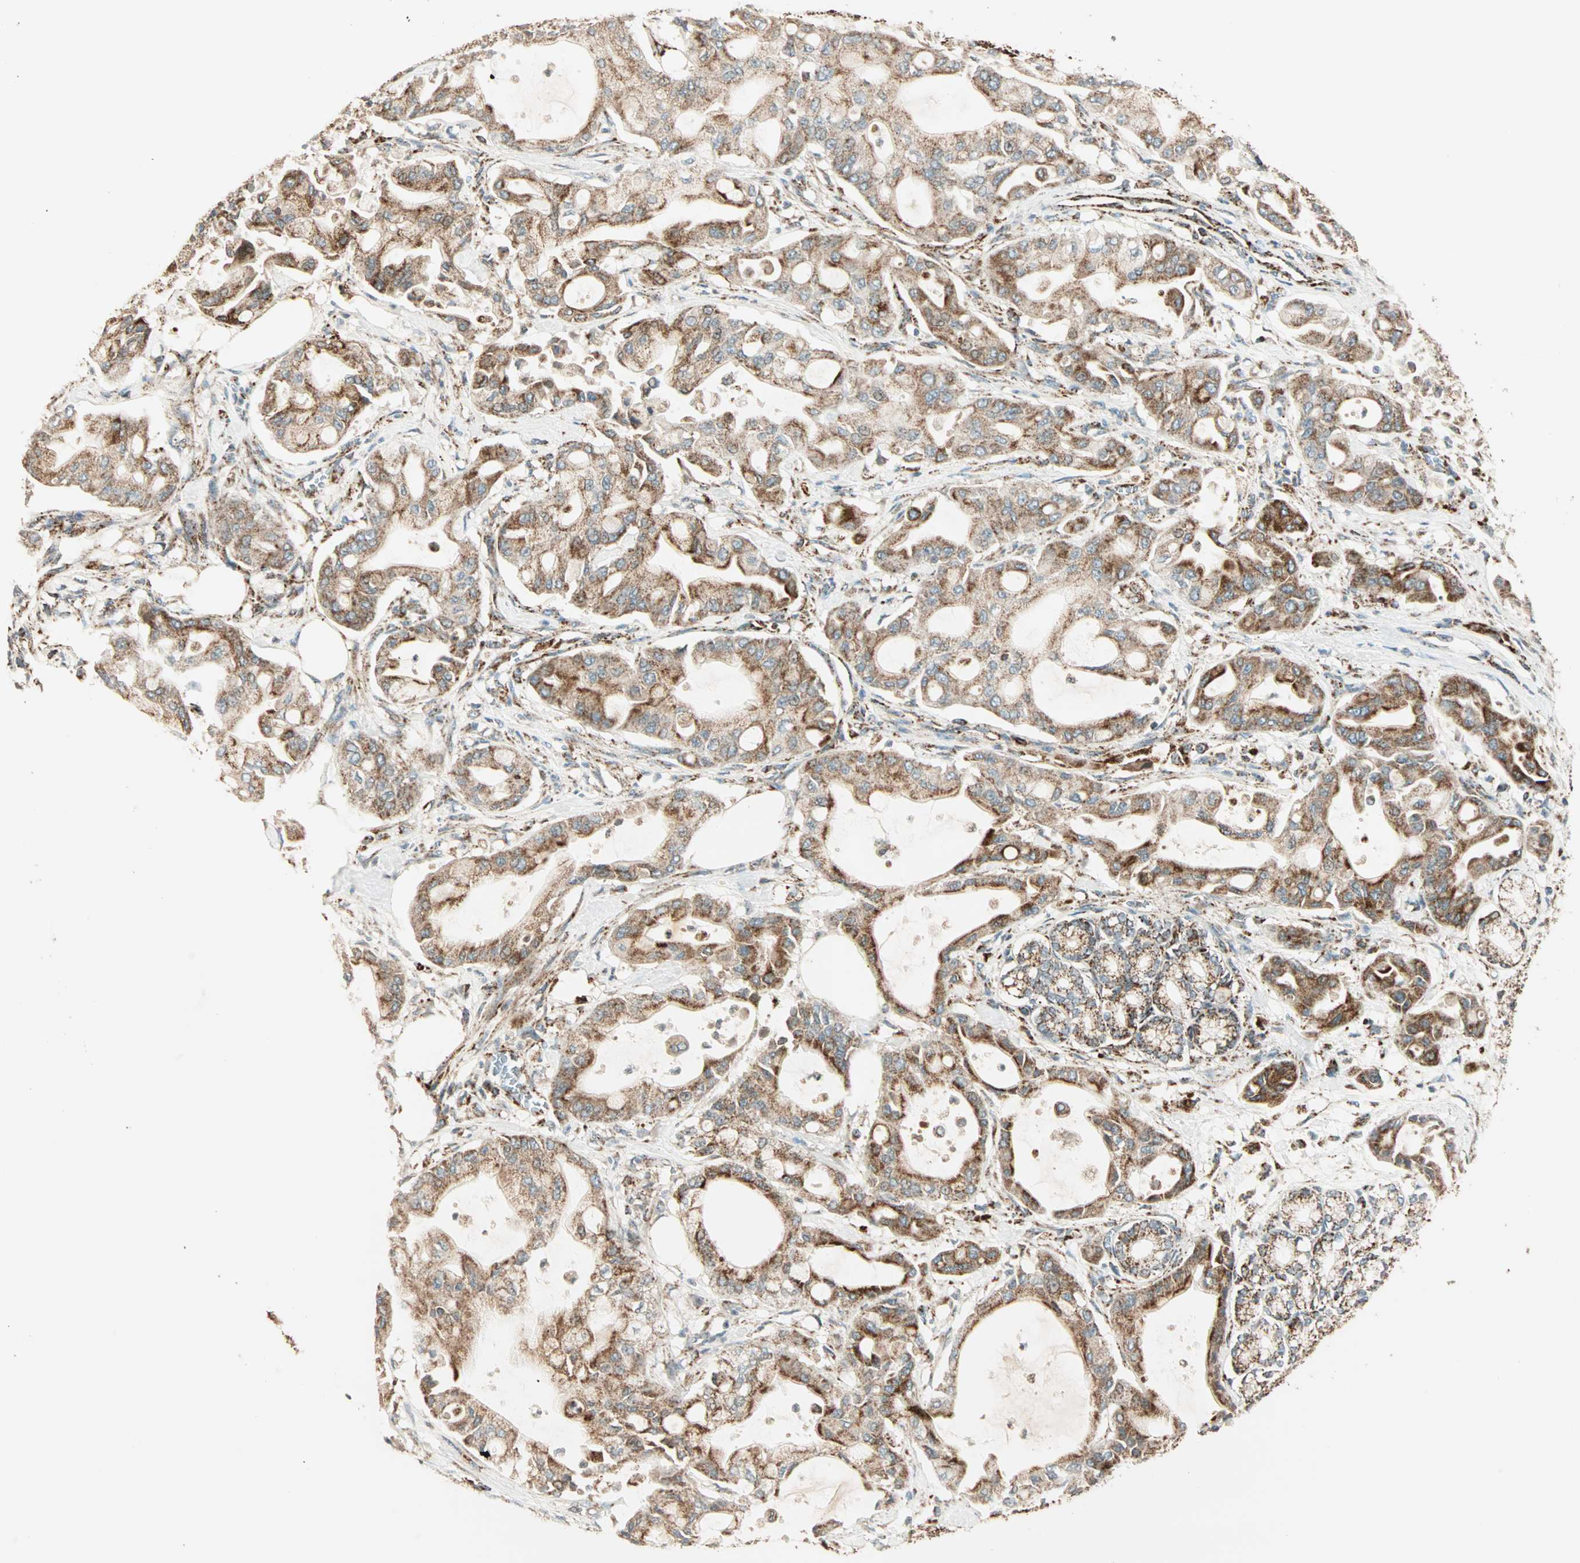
{"staining": {"intensity": "moderate", "quantity": ">75%", "location": "cytoplasmic/membranous"}, "tissue": "pancreatic cancer", "cell_type": "Tumor cells", "image_type": "cancer", "snomed": [{"axis": "morphology", "description": "Adenocarcinoma, NOS"}, {"axis": "morphology", "description": "Adenocarcinoma, metastatic, NOS"}, {"axis": "topography", "description": "Lymph node"}, {"axis": "topography", "description": "Pancreas"}, {"axis": "topography", "description": "Duodenum"}], "caption": "Protein staining demonstrates moderate cytoplasmic/membranous staining in about >75% of tumor cells in pancreatic cancer.", "gene": "SPRY4", "patient": {"sex": "female", "age": 64}}